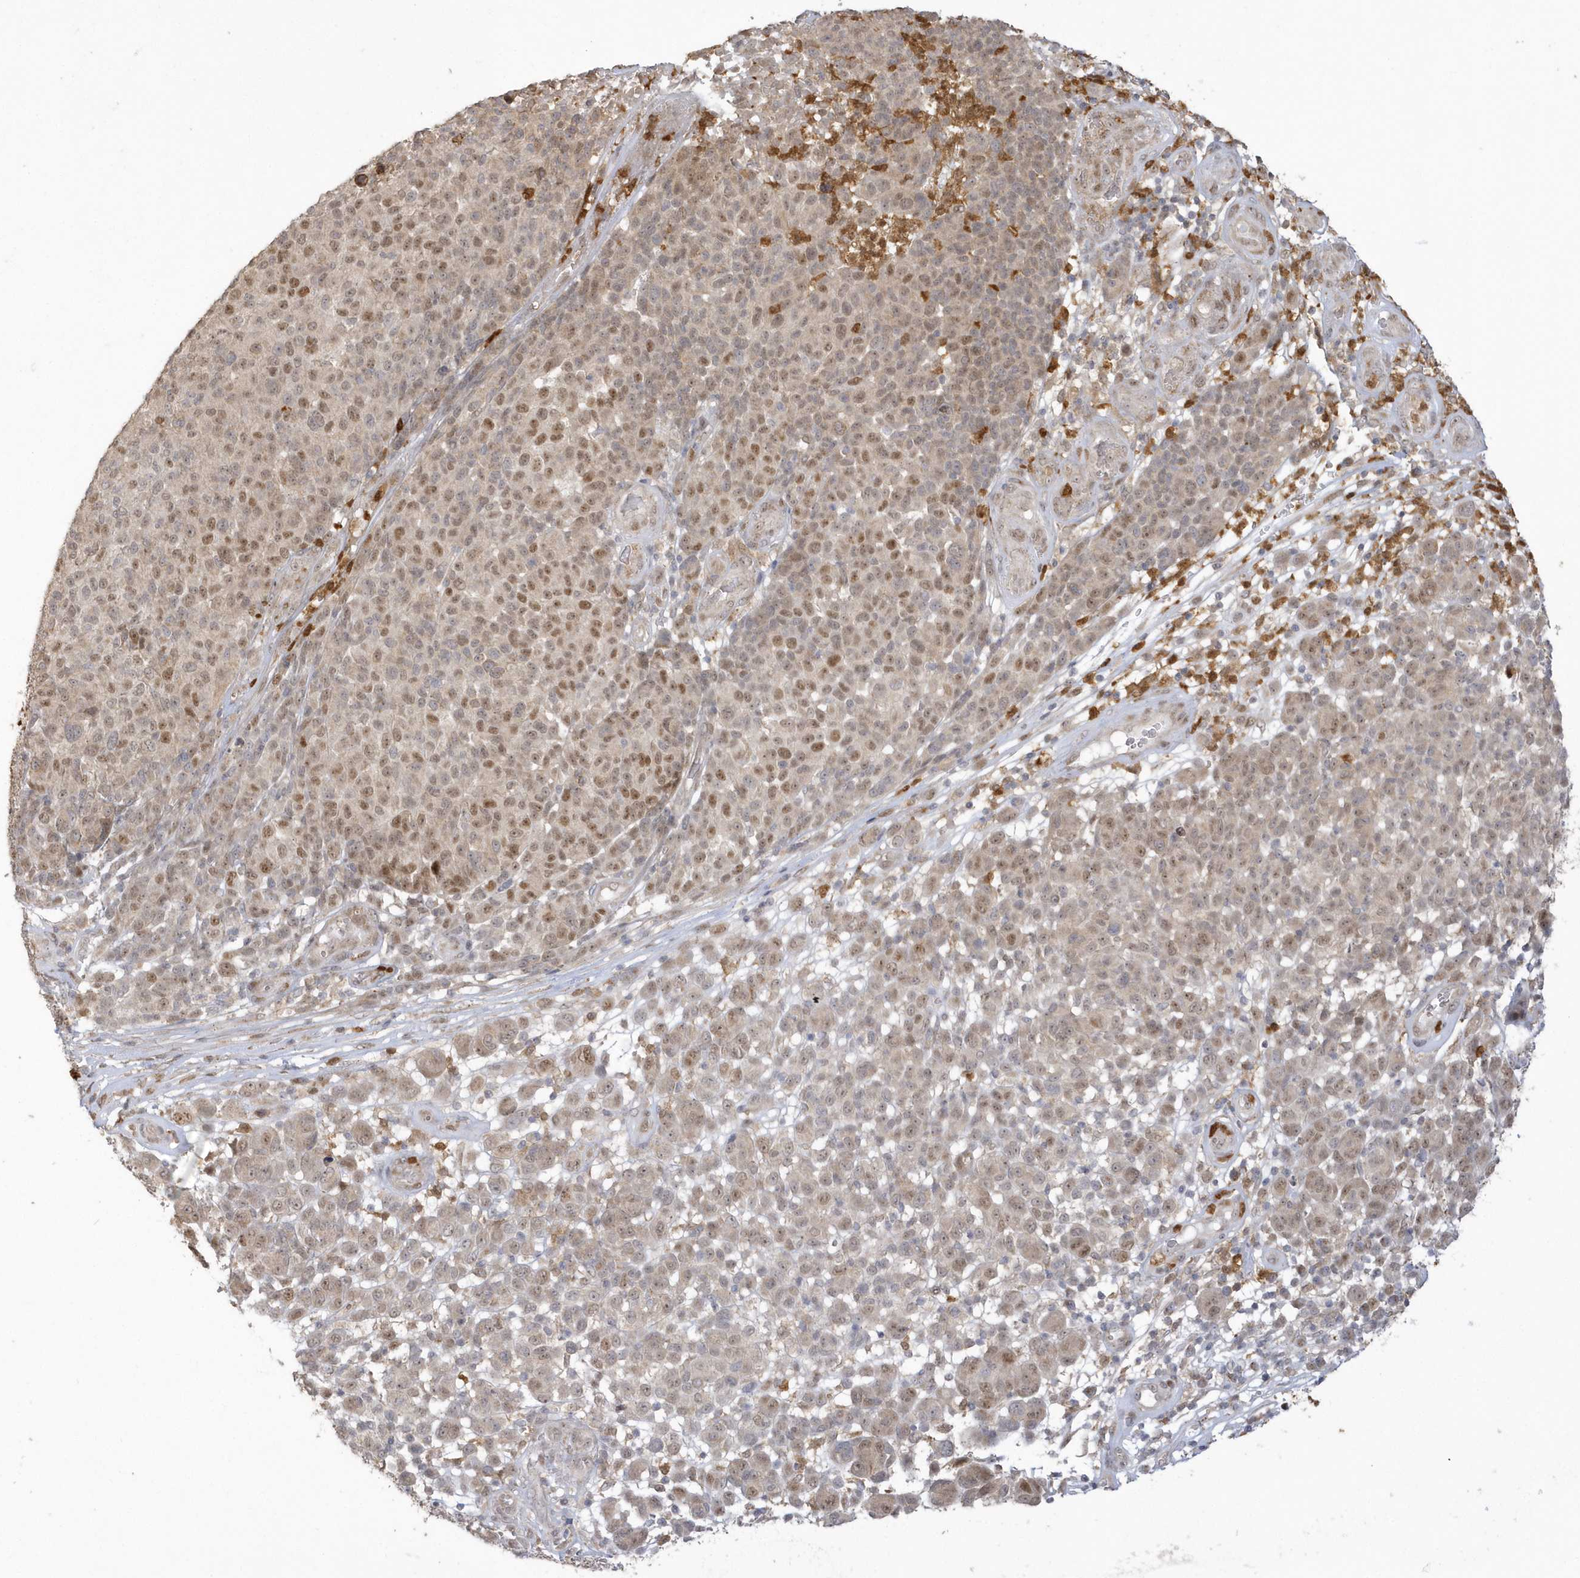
{"staining": {"intensity": "moderate", "quantity": ">75%", "location": "nuclear"}, "tissue": "melanoma", "cell_type": "Tumor cells", "image_type": "cancer", "snomed": [{"axis": "morphology", "description": "Malignant melanoma, NOS"}, {"axis": "topography", "description": "Skin"}], "caption": "Immunohistochemical staining of melanoma reveals moderate nuclear protein positivity in approximately >75% of tumor cells. The staining is performed using DAB brown chromogen to label protein expression. The nuclei are counter-stained blue using hematoxylin.", "gene": "NAF1", "patient": {"sex": "male", "age": 49}}